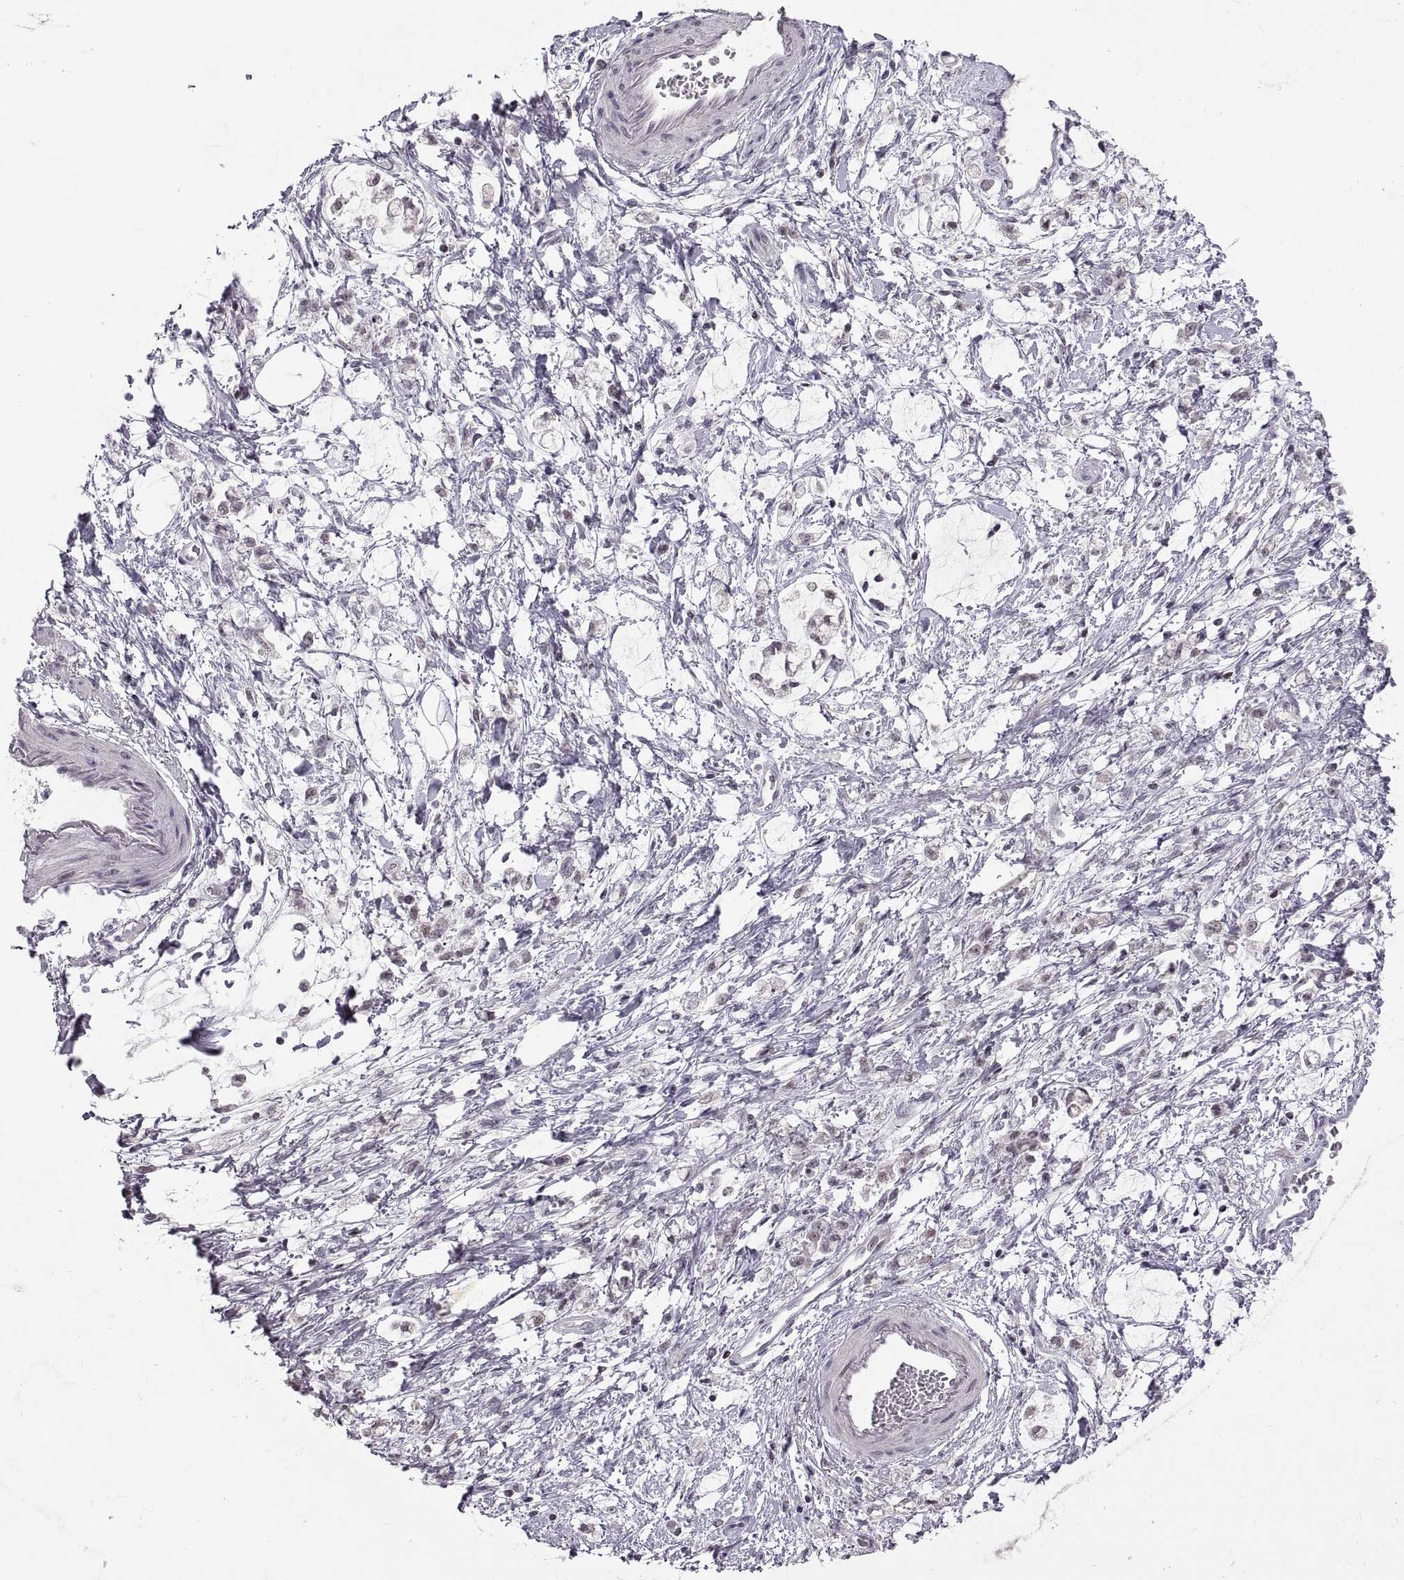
{"staining": {"intensity": "negative", "quantity": "none", "location": "none"}, "tissue": "stomach cancer", "cell_type": "Tumor cells", "image_type": "cancer", "snomed": [{"axis": "morphology", "description": "Adenocarcinoma, NOS"}, {"axis": "topography", "description": "Stomach"}], "caption": "This is an immunohistochemistry image of human stomach cancer (adenocarcinoma). There is no expression in tumor cells.", "gene": "NEK2", "patient": {"sex": "female", "age": 60}}